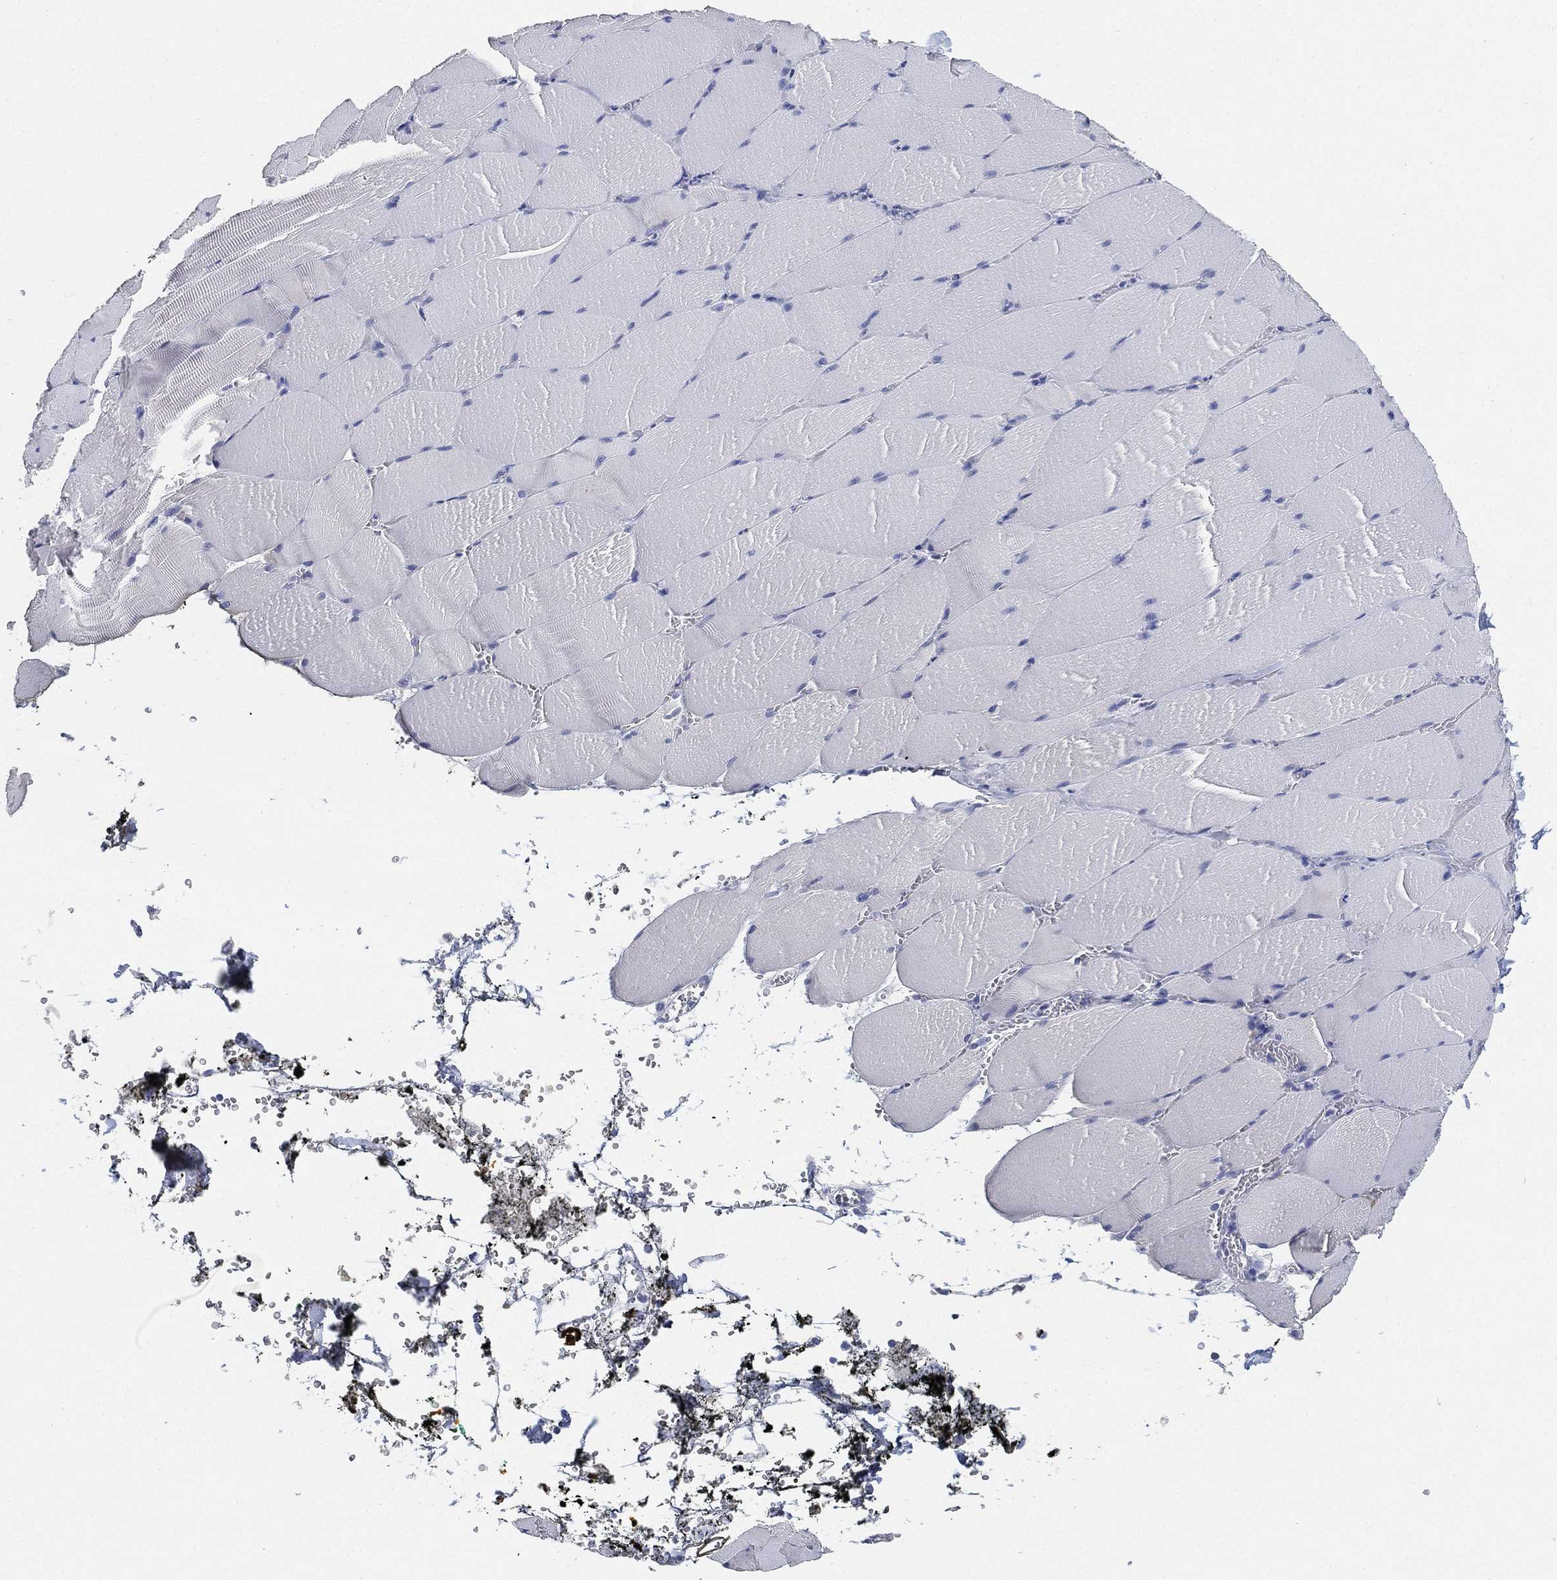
{"staining": {"intensity": "negative", "quantity": "none", "location": "none"}, "tissue": "skeletal muscle", "cell_type": "Myocytes", "image_type": "normal", "snomed": [{"axis": "morphology", "description": "Normal tissue, NOS"}, {"axis": "topography", "description": "Skeletal muscle"}], "caption": "This is a micrograph of IHC staining of unremarkable skeletal muscle, which shows no positivity in myocytes.", "gene": "IYD", "patient": {"sex": "male", "age": 56}}